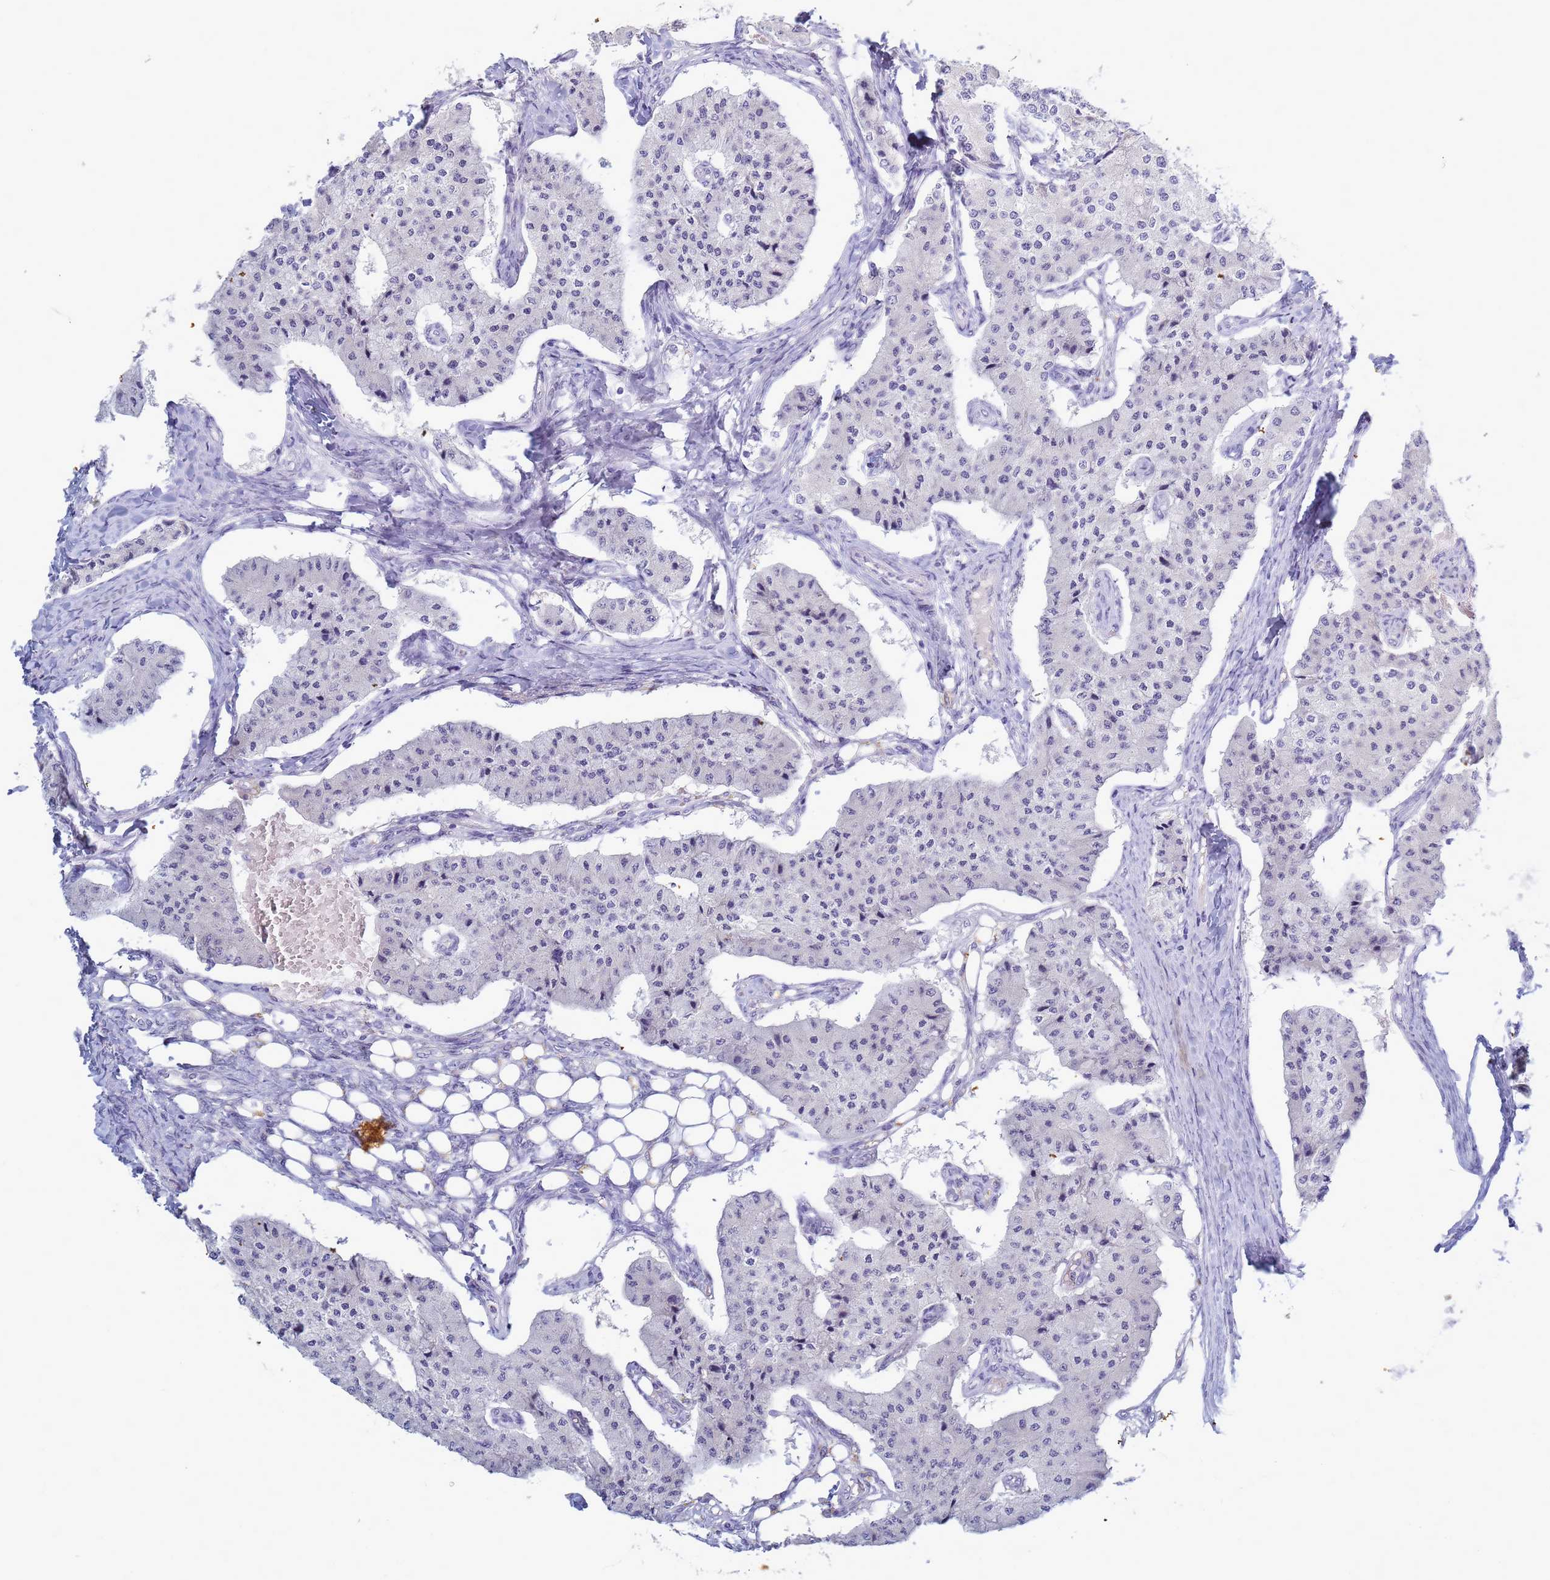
{"staining": {"intensity": "negative", "quantity": "none", "location": "none"}, "tissue": "carcinoid", "cell_type": "Tumor cells", "image_type": "cancer", "snomed": [{"axis": "morphology", "description": "Carcinoid, malignant, NOS"}, {"axis": "topography", "description": "Colon"}], "caption": "IHC of human carcinoid demonstrates no positivity in tumor cells. (IHC, brightfield microscopy, high magnification).", "gene": "B3GNT8", "patient": {"sex": "female", "age": 52}}